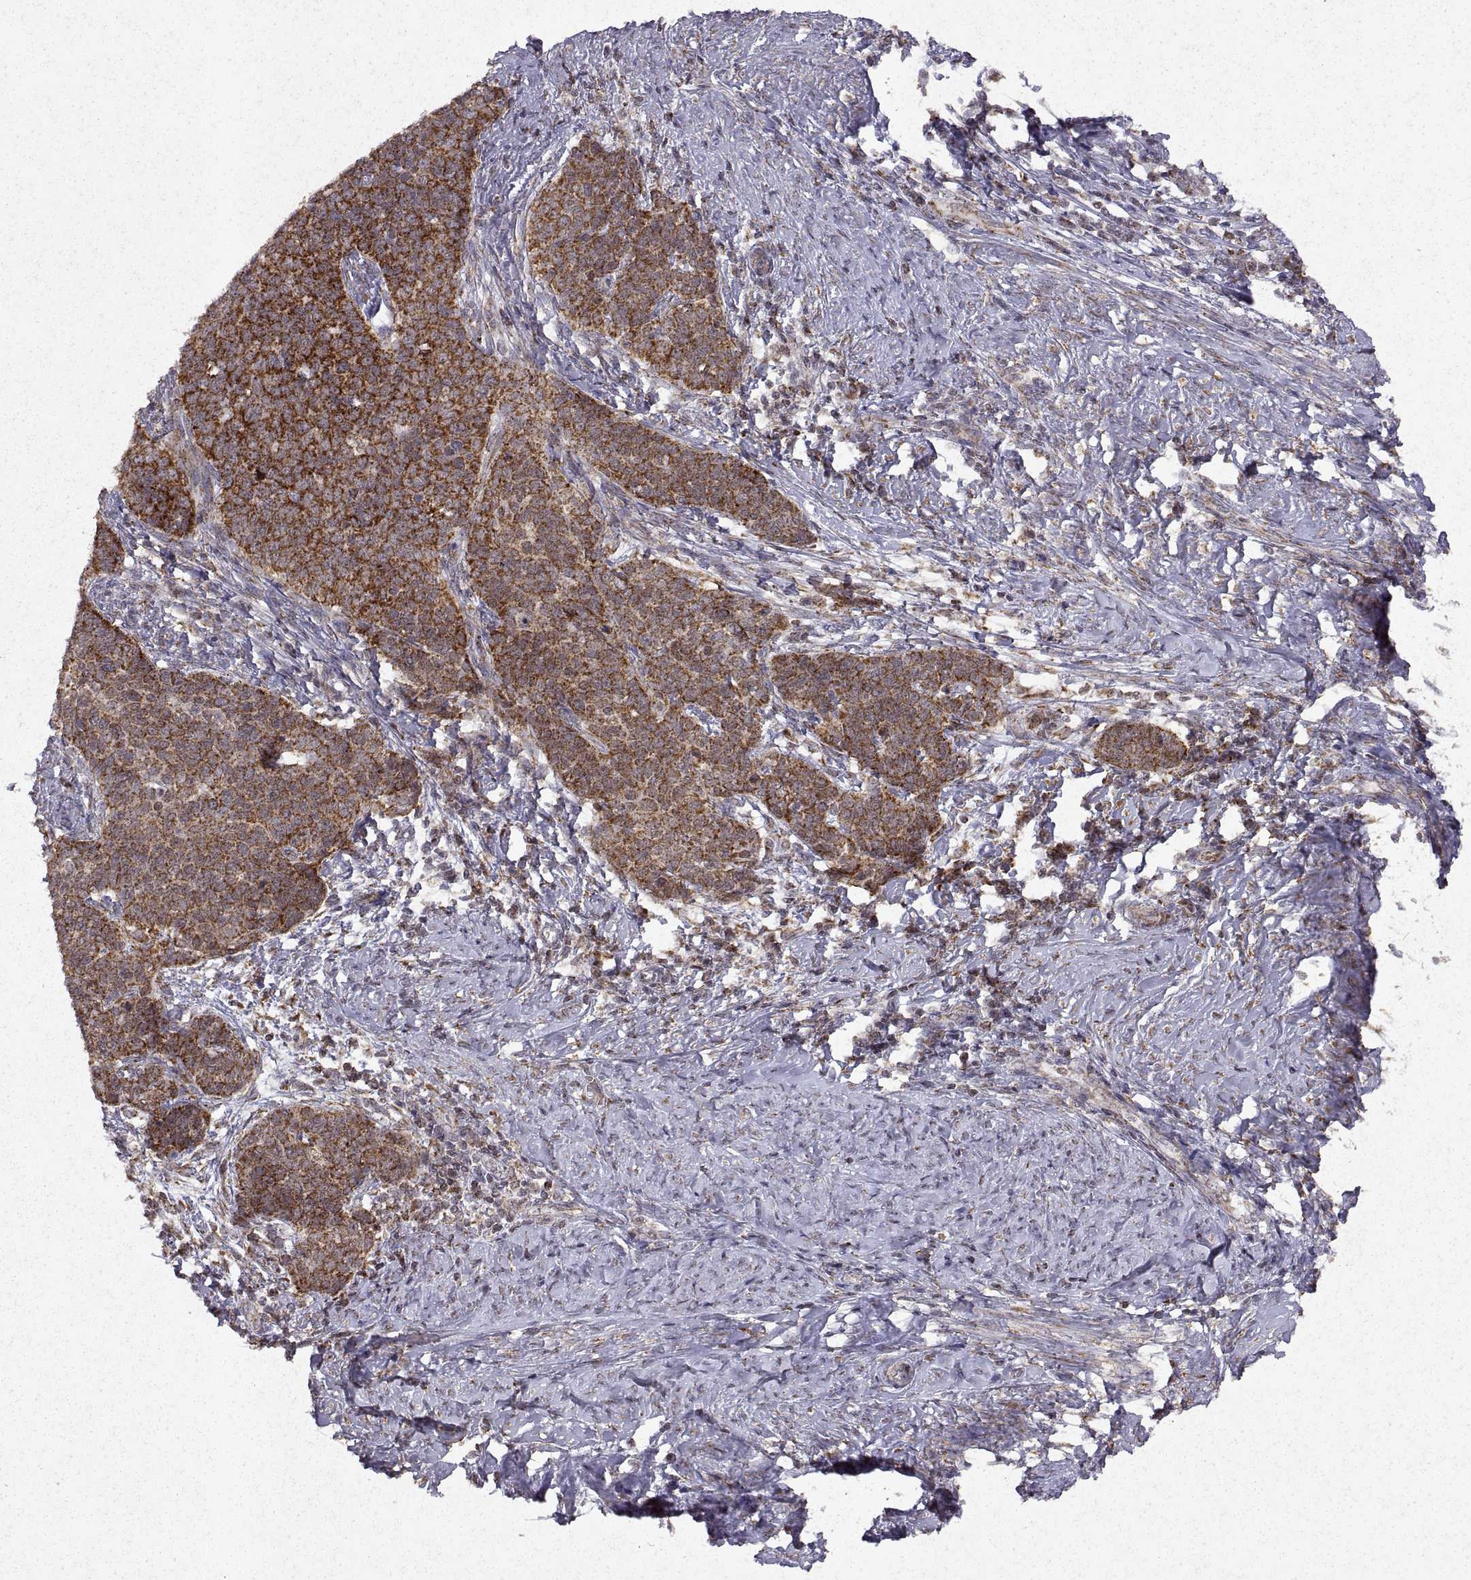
{"staining": {"intensity": "moderate", "quantity": ">75%", "location": "cytoplasmic/membranous"}, "tissue": "cervical cancer", "cell_type": "Tumor cells", "image_type": "cancer", "snomed": [{"axis": "morphology", "description": "Squamous cell carcinoma, NOS"}, {"axis": "topography", "description": "Cervix"}], "caption": "Cervical cancer tissue reveals moderate cytoplasmic/membranous positivity in approximately >75% of tumor cells", "gene": "MANBAL", "patient": {"sex": "female", "age": 39}}